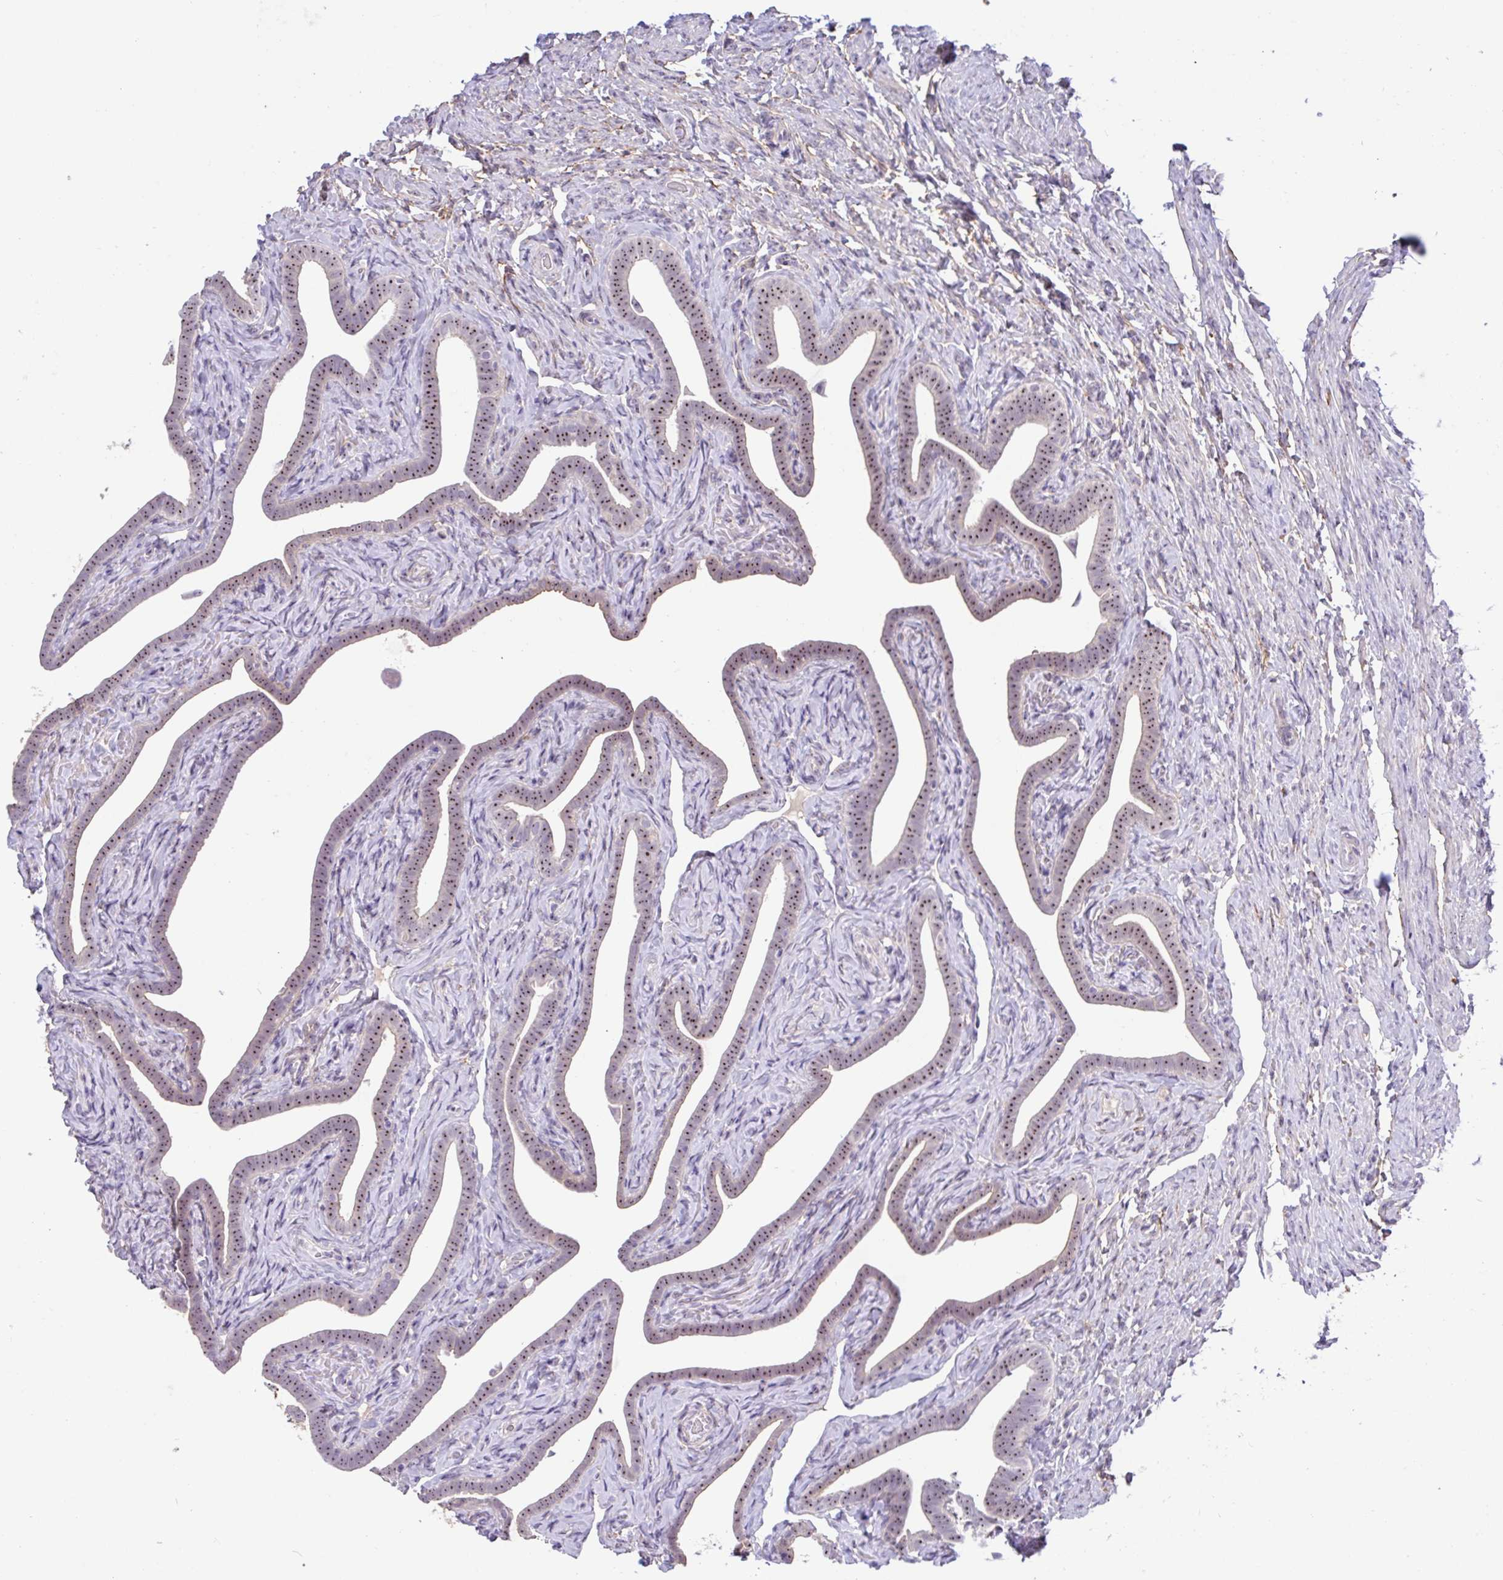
{"staining": {"intensity": "moderate", "quantity": "25%-75%", "location": "nuclear"}, "tissue": "fallopian tube", "cell_type": "Glandular cells", "image_type": "normal", "snomed": [{"axis": "morphology", "description": "Normal tissue, NOS"}, {"axis": "topography", "description": "Fallopian tube"}], "caption": "The image displays staining of unremarkable fallopian tube, revealing moderate nuclear protein positivity (brown color) within glandular cells. (brown staining indicates protein expression, while blue staining denotes nuclei).", "gene": "MXRA8", "patient": {"sex": "female", "age": 69}}